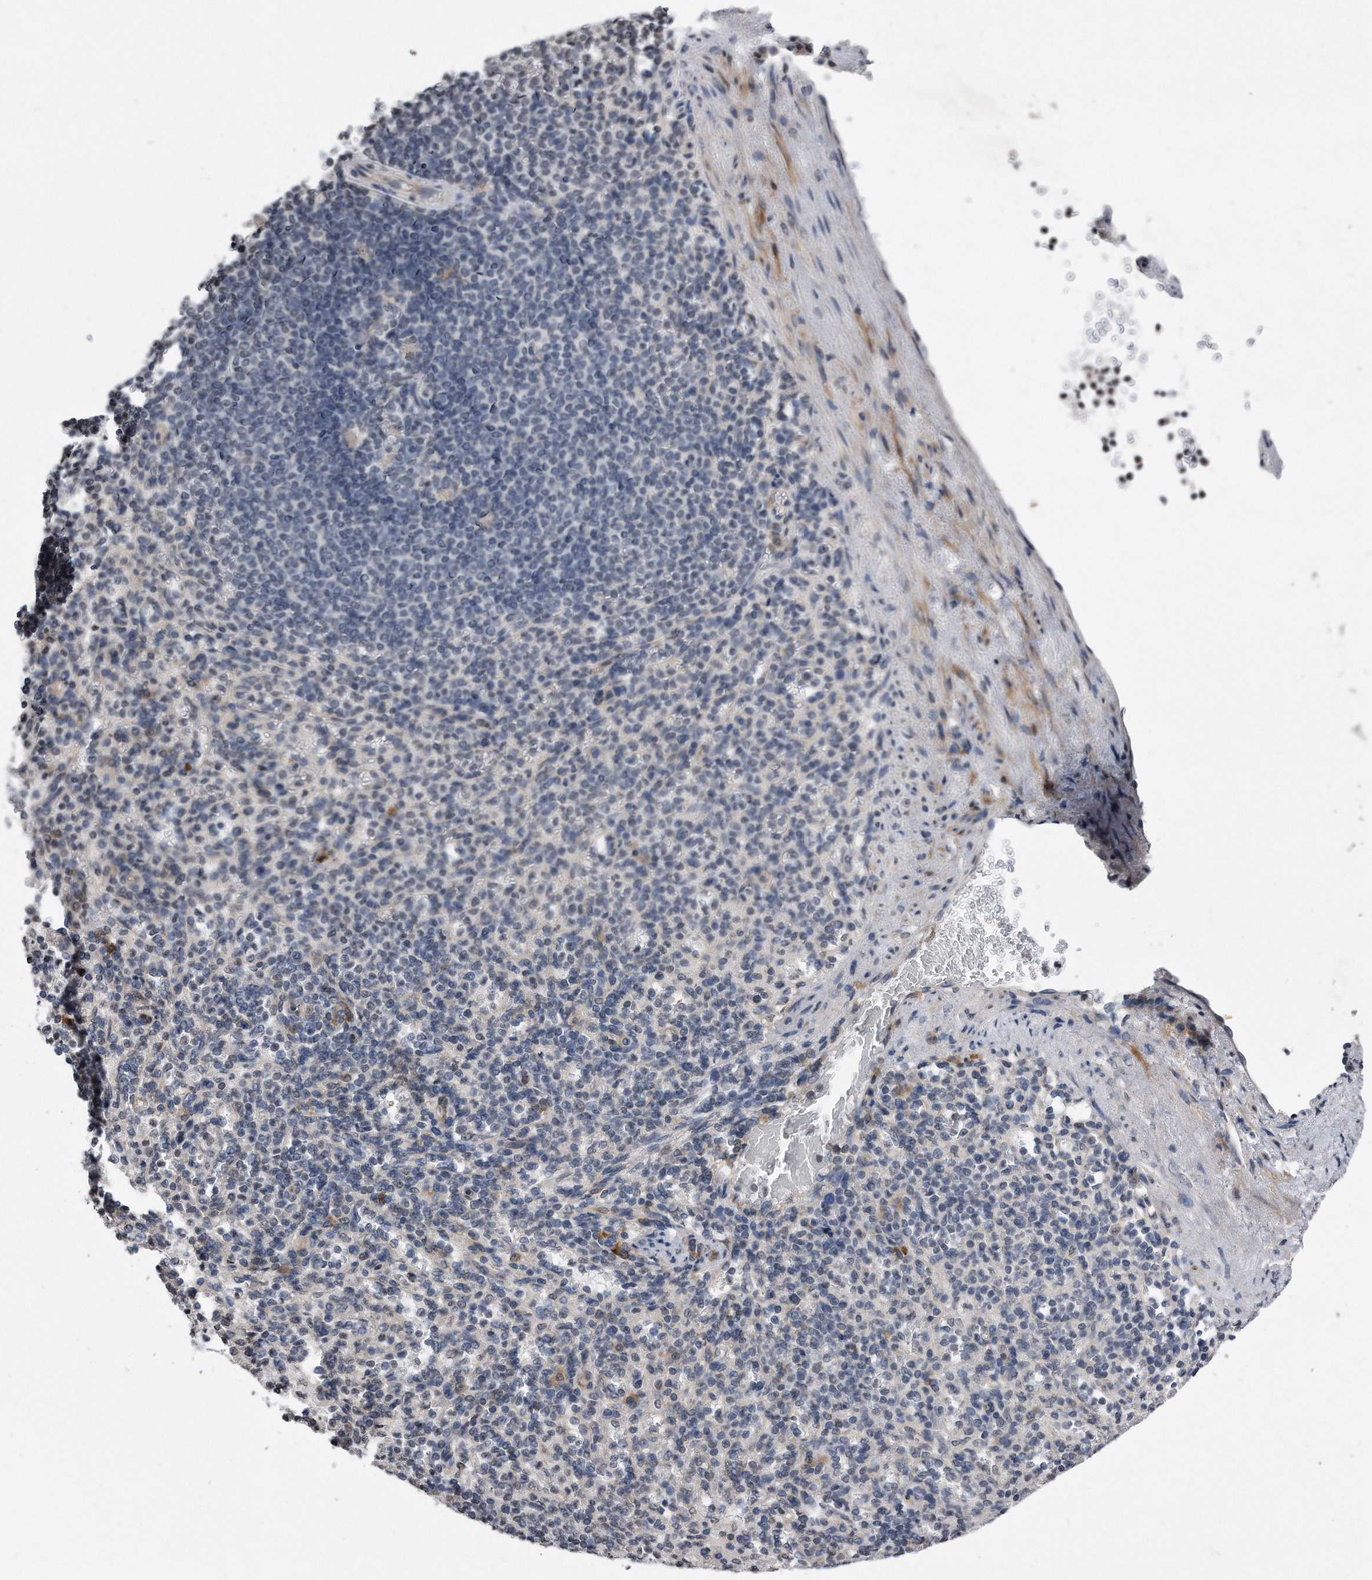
{"staining": {"intensity": "negative", "quantity": "none", "location": "none"}, "tissue": "spleen", "cell_type": "Cells in red pulp", "image_type": "normal", "snomed": [{"axis": "morphology", "description": "Normal tissue, NOS"}, {"axis": "topography", "description": "Spleen"}], "caption": "An IHC micrograph of benign spleen is shown. There is no staining in cells in red pulp of spleen. Nuclei are stained in blue.", "gene": "DAB1", "patient": {"sex": "female", "age": 74}}